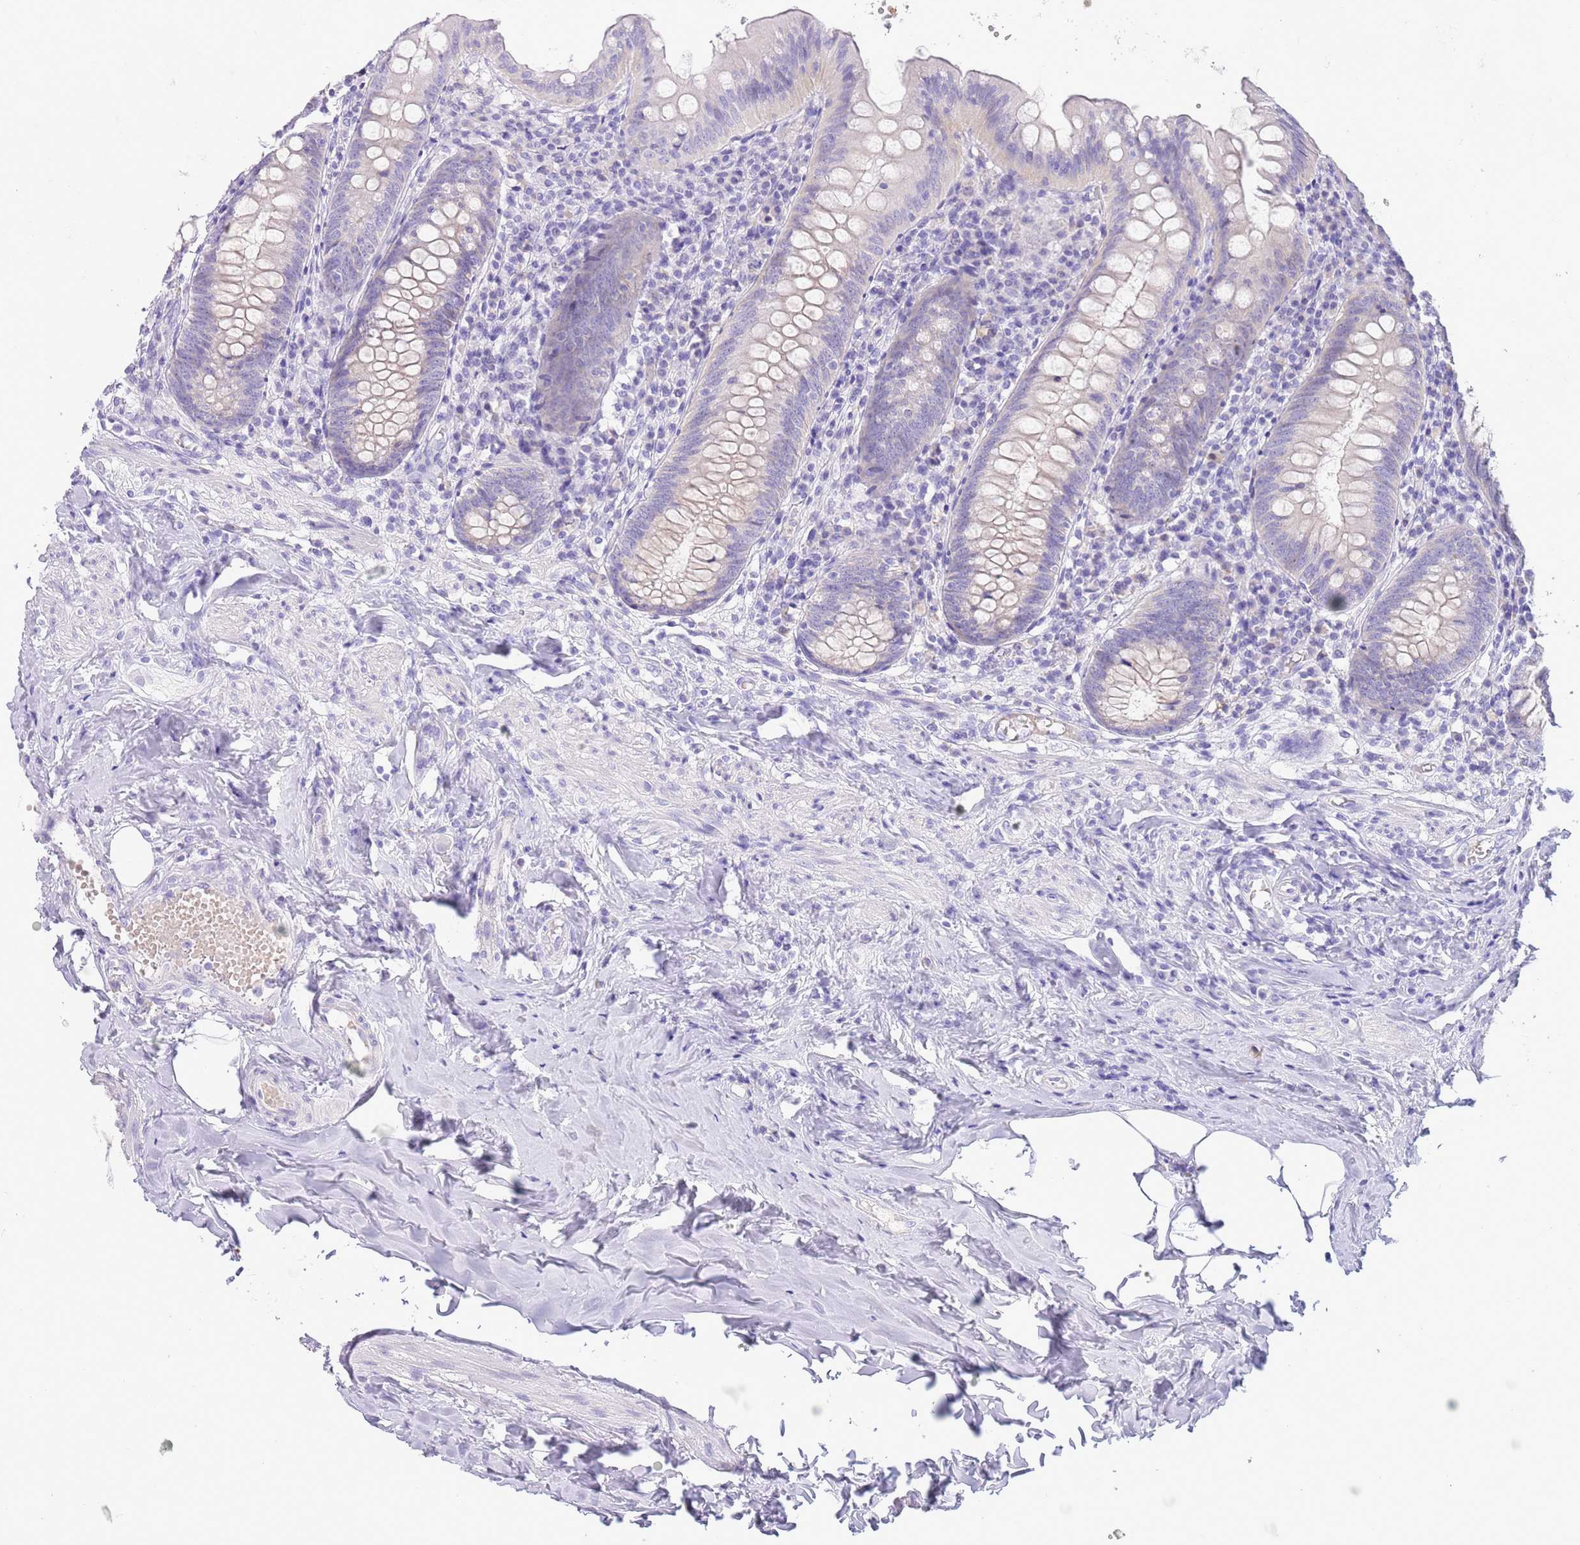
{"staining": {"intensity": "negative", "quantity": "none", "location": "none"}, "tissue": "appendix", "cell_type": "Glandular cells", "image_type": "normal", "snomed": [{"axis": "morphology", "description": "Normal tissue, NOS"}, {"axis": "topography", "description": "Appendix"}], "caption": "DAB (3,3'-diaminobenzidine) immunohistochemical staining of normal human appendix demonstrates no significant positivity in glandular cells.", "gene": "ACR", "patient": {"sex": "female", "age": 54}}